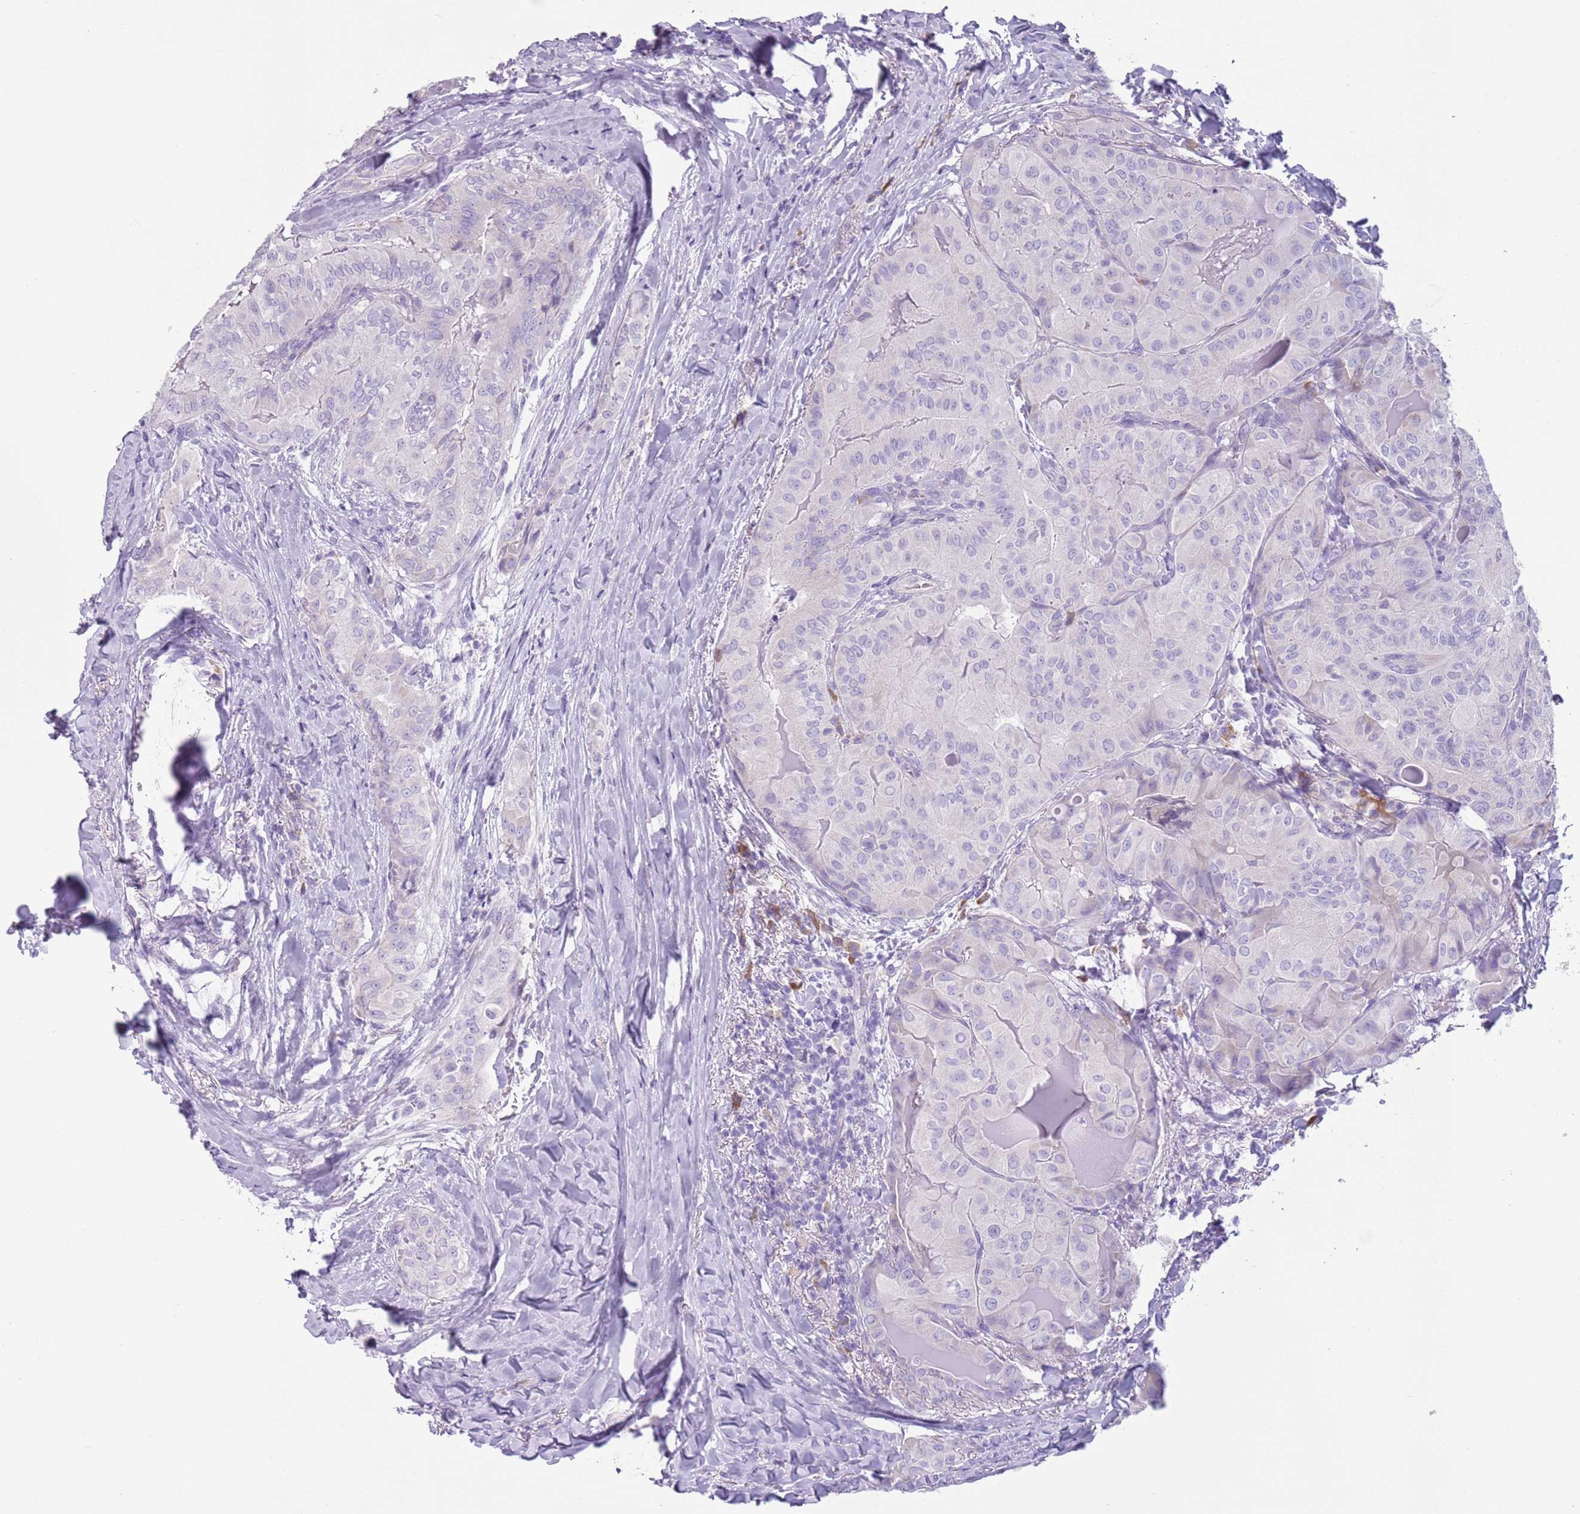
{"staining": {"intensity": "negative", "quantity": "none", "location": "none"}, "tissue": "thyroid cancer", "cell_type": "Tumor cells", "image_type": "cancer", "snomed": [{"axis": "morphology", "description": "Papillary adenocarcinoma, NOS"}, {"axis": "topography", "description": "Thyroid gland"}], "caption": "High magnification brightfield microscopy of thyroid cancer (papillary adenocarcinoma) stained with DAB (brown) and counterstained with hematoxylin (blue): tumor cells show no significant positivity.", "gene": "HYOU1", "patient": {"sex": "female", "age": 68}}